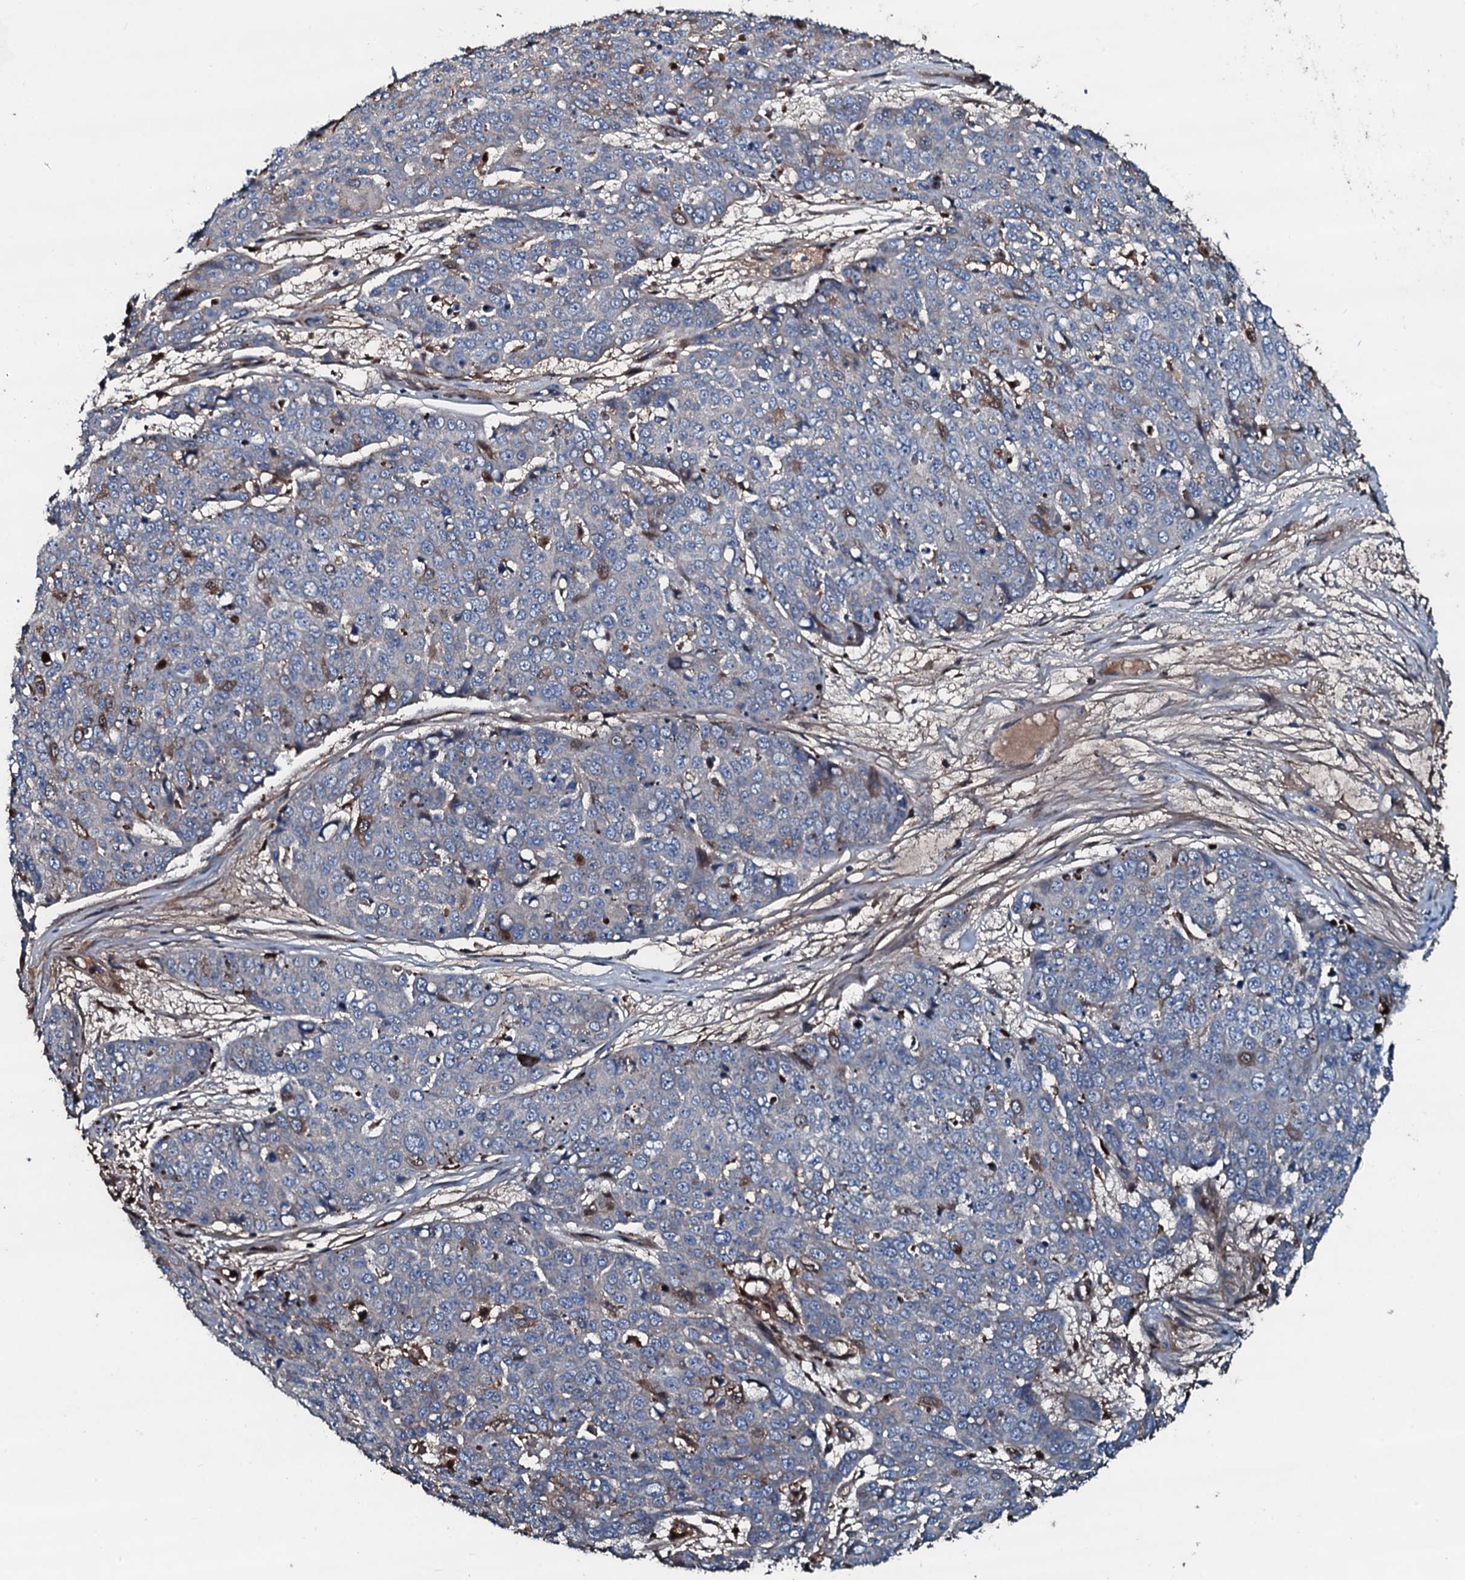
{"staining": {"intensity": "negative", "quantity": "none", "location": "none"}, "tissue": "skin cancer", "cell_type": "Tumor cells", "image_type": "cancer", "snomed": [{"axis": "morphology", "description": "Squamous cell carcinoma, NOS"}, {"axis": "topography", "description": "Skin"}], "caption": "Skin cancer was stained to show a protein in brown. There is no significant expression in tumor cells.", "gene": "AARS1", "patient": {"sex": "male", "age": 71}}